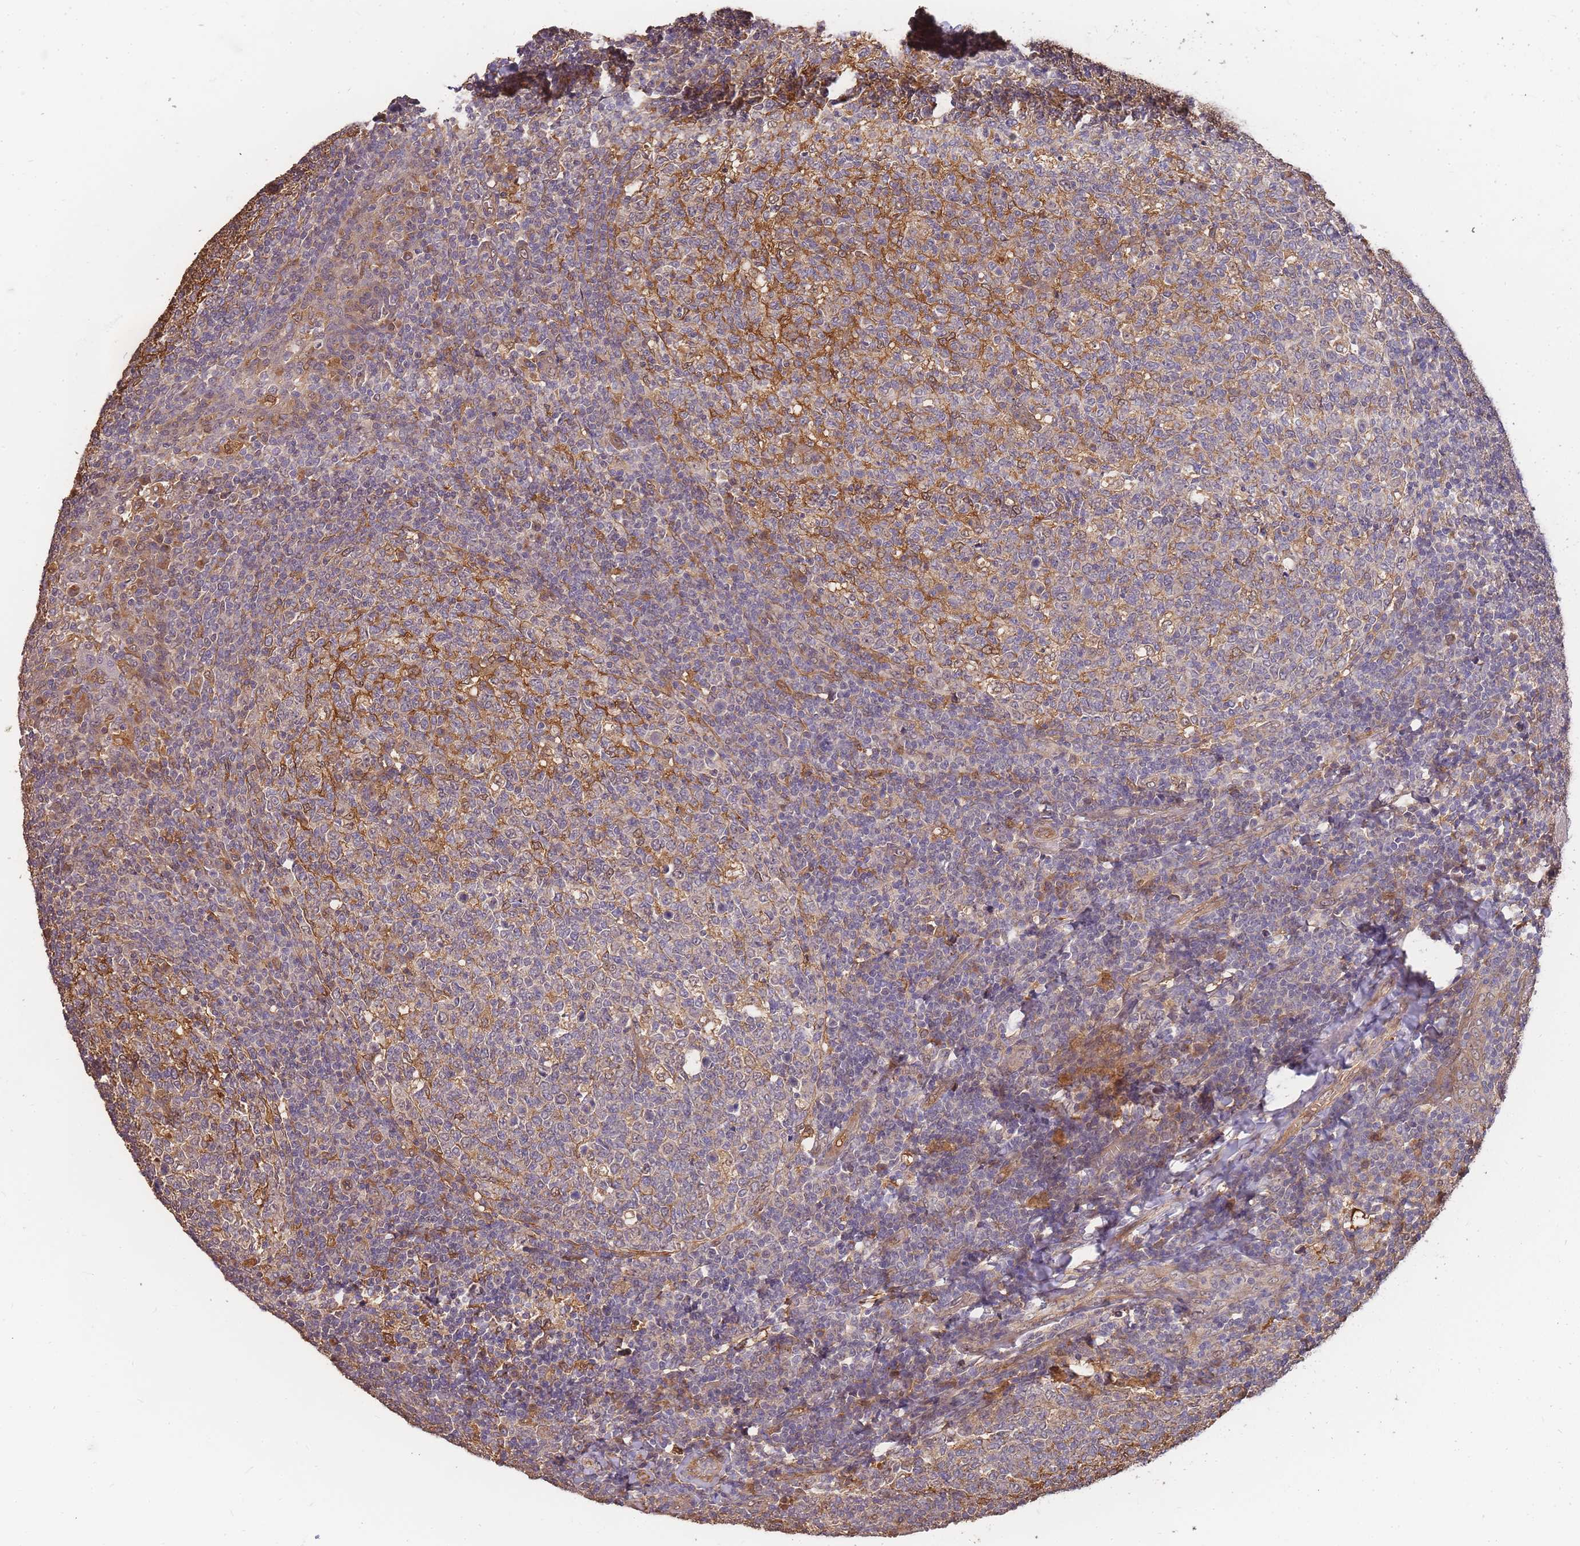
{"staining": {"intensity": "moderate", "quantity": "25%-75%", "location": "cytoplasmic/membranous"}, "tissue": "tonsil", "cell_type": "Germinal center cells", "image_type": "normal", "snomed": [{"axis": "morphology", "description": "Normal tissue, NOS"}, {"axis": "topography", "description": "Tonsil"}], "caption": "Immunohistochemical staining of unremarkable tonsil exhibits moderate cytoplasmic/membranous protein expression in about 25%-75% of germinal center cells. (Stains: DAB (3,3'-diaminobenzidine) in brown, nuclei in blue, Microscopy: brightfield microscopy at high magnification).", "gene": "CDKN2AIPNL", "patient": {"sex": "female", "age": 19}}